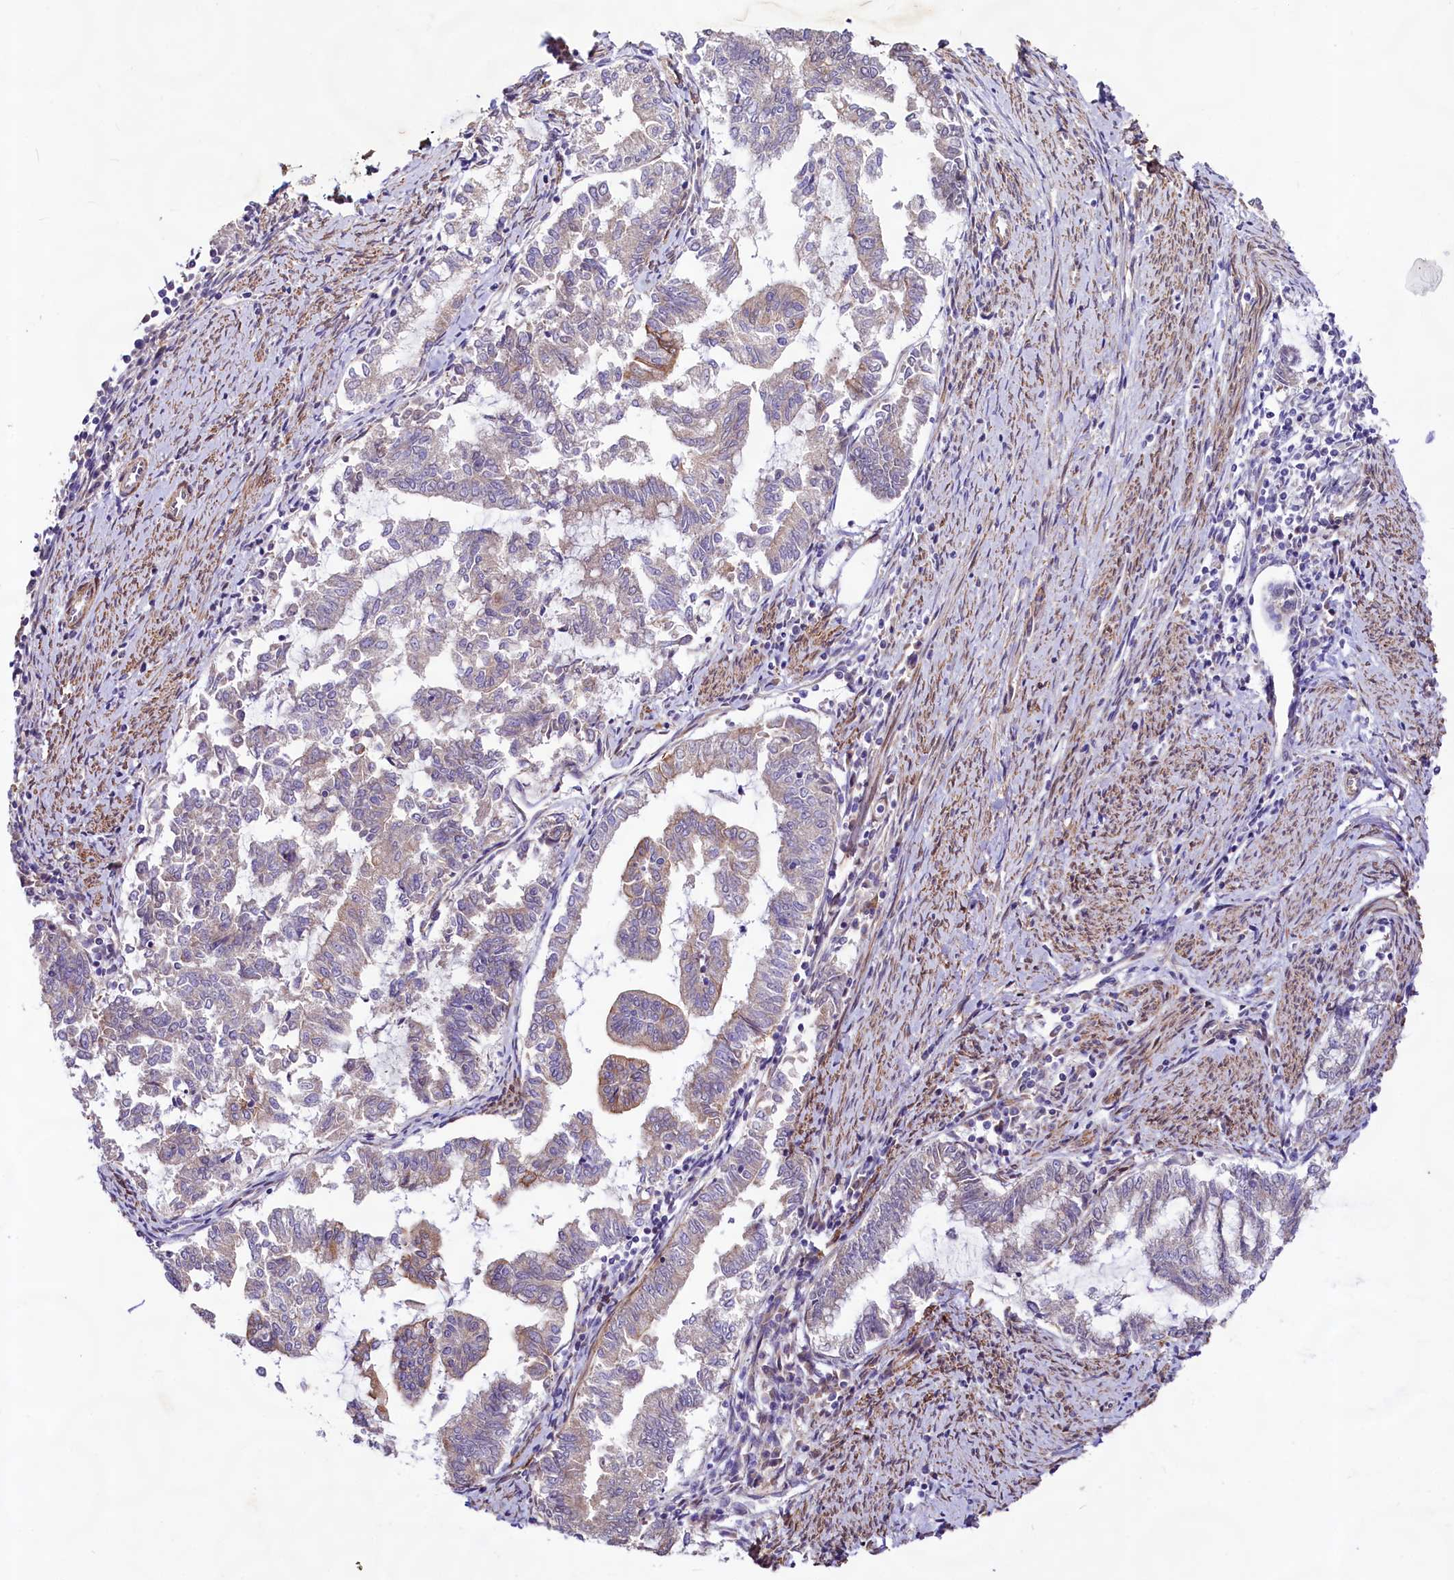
{"staining": {"intensity": "weak", "quantity": "<25%", "location": "cytoplasmic/membranous"}, "tissue": "endometrial cancer", "cell_type": "Tumor cells", "image_type": "cancer", "snomed": [{"axis": "morphology", "description": "Adenocarcinoma, NOS"}, {"axis": "topography", "description": "Endometrium"}], "caption": "Photomicrograph shows no significant protein positivity in tumor cells of endometrial cancer (adenocarcinoma). Brightfield microscopy of IHC stained with DAB (3,3'-diaminobenzidine) (brown) and hematoxylin (blue), captured at high magnification.", "gene": "VPS11", "patient": {"sex": "female", "age": 79}}